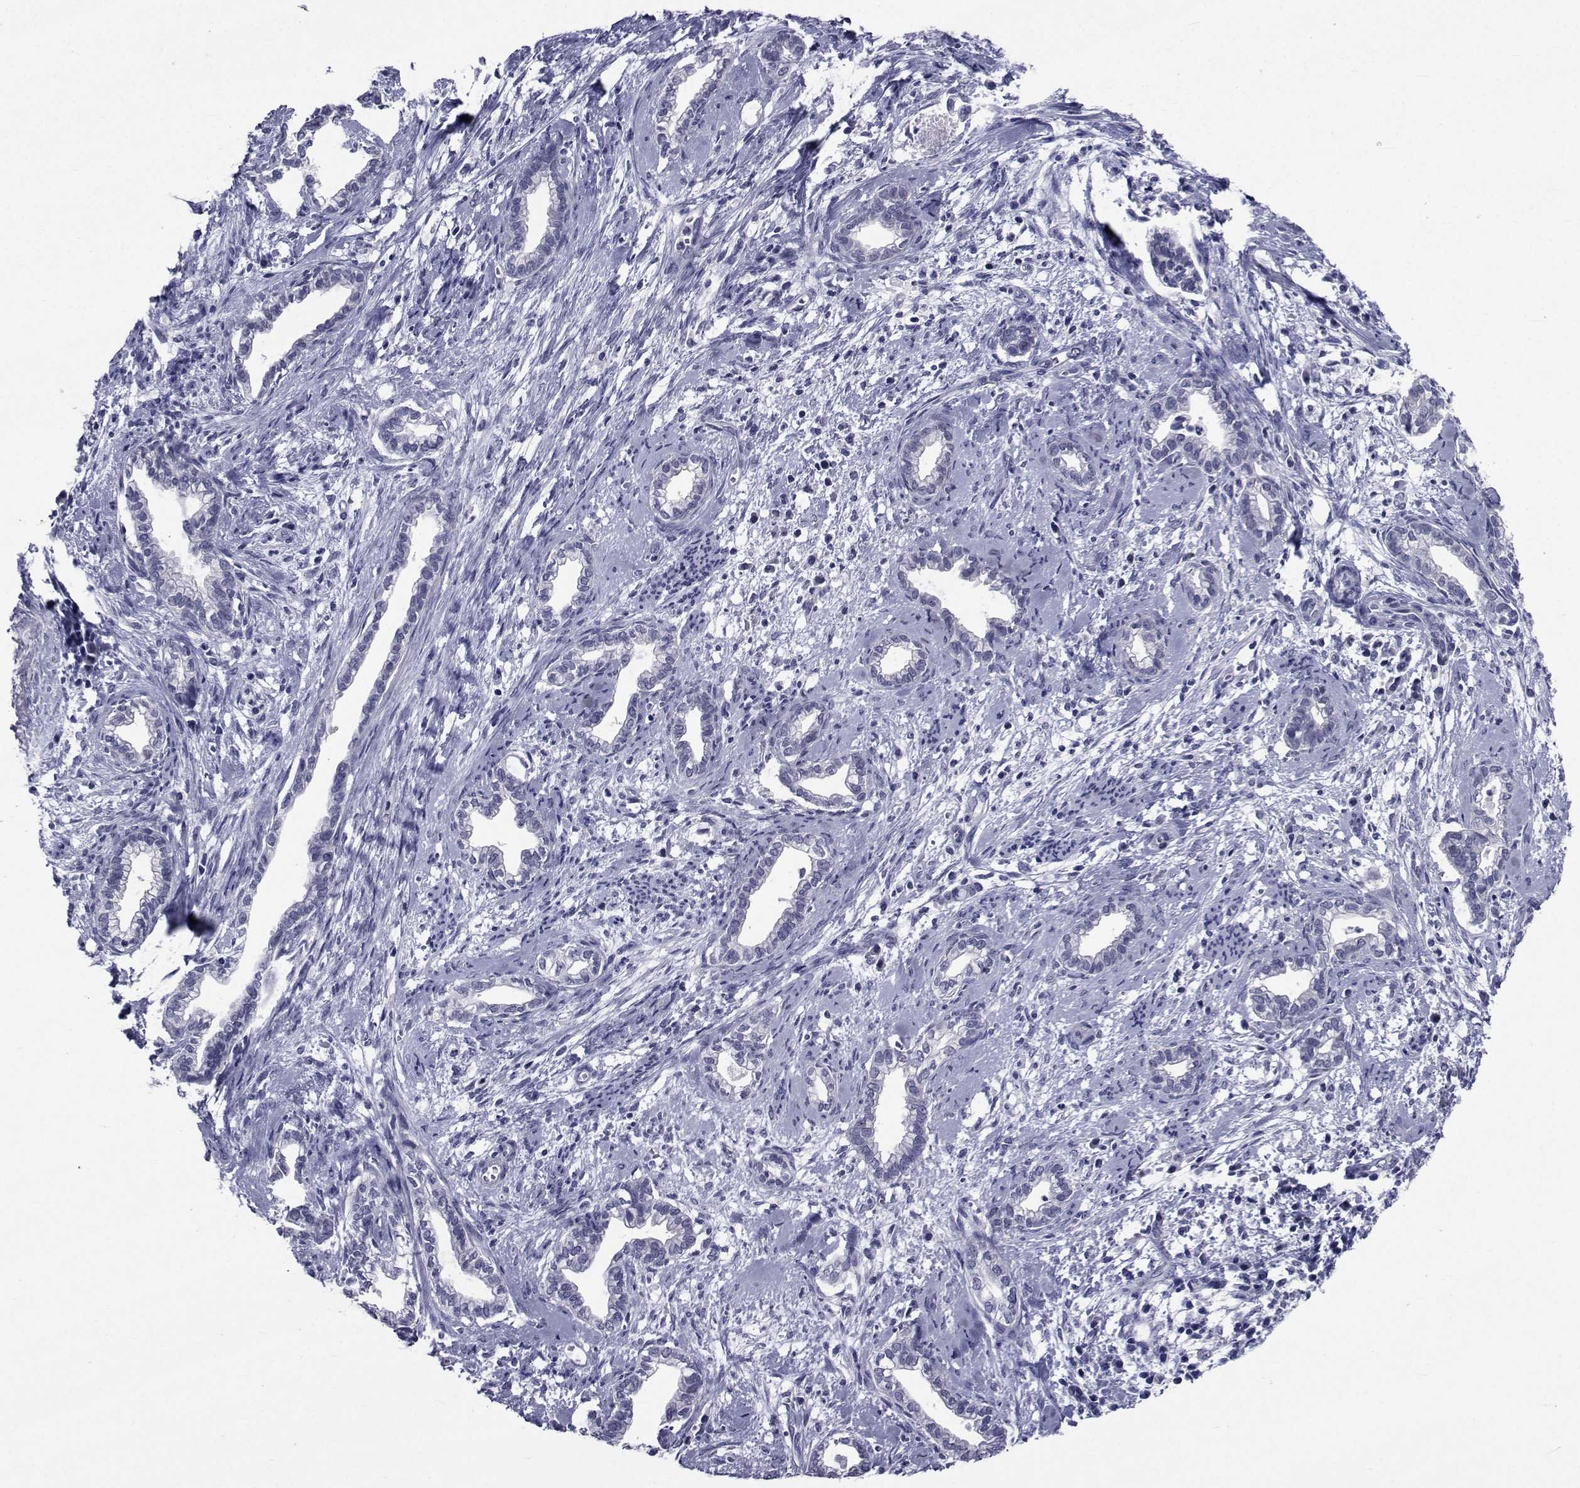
{"staining": {"intensity": "negative", "quantity": "none", "location": "none"}, "tissue": "cervical cancer", "cell_type": "Tumor cells", "image_type": "cancer", "snomed": [{"axis": "morphology", "description": "Adenocarcinoma, NOS"}, {"axis": "topography", "description": "Cervix"}], "caption": "Immunohistochemistry photomicrograph of human cervical adenocarcinoma stained for a protein (brown), which reveals no positivity in tumor cells. (Stains: DAB immunohistochemistry (IHC) with hematoxylin counter stain, Microscopy: brightfield microscopy at high magnification).", "gene": "SEMA5B", "patient": {"sex": "female", "age": 62}}